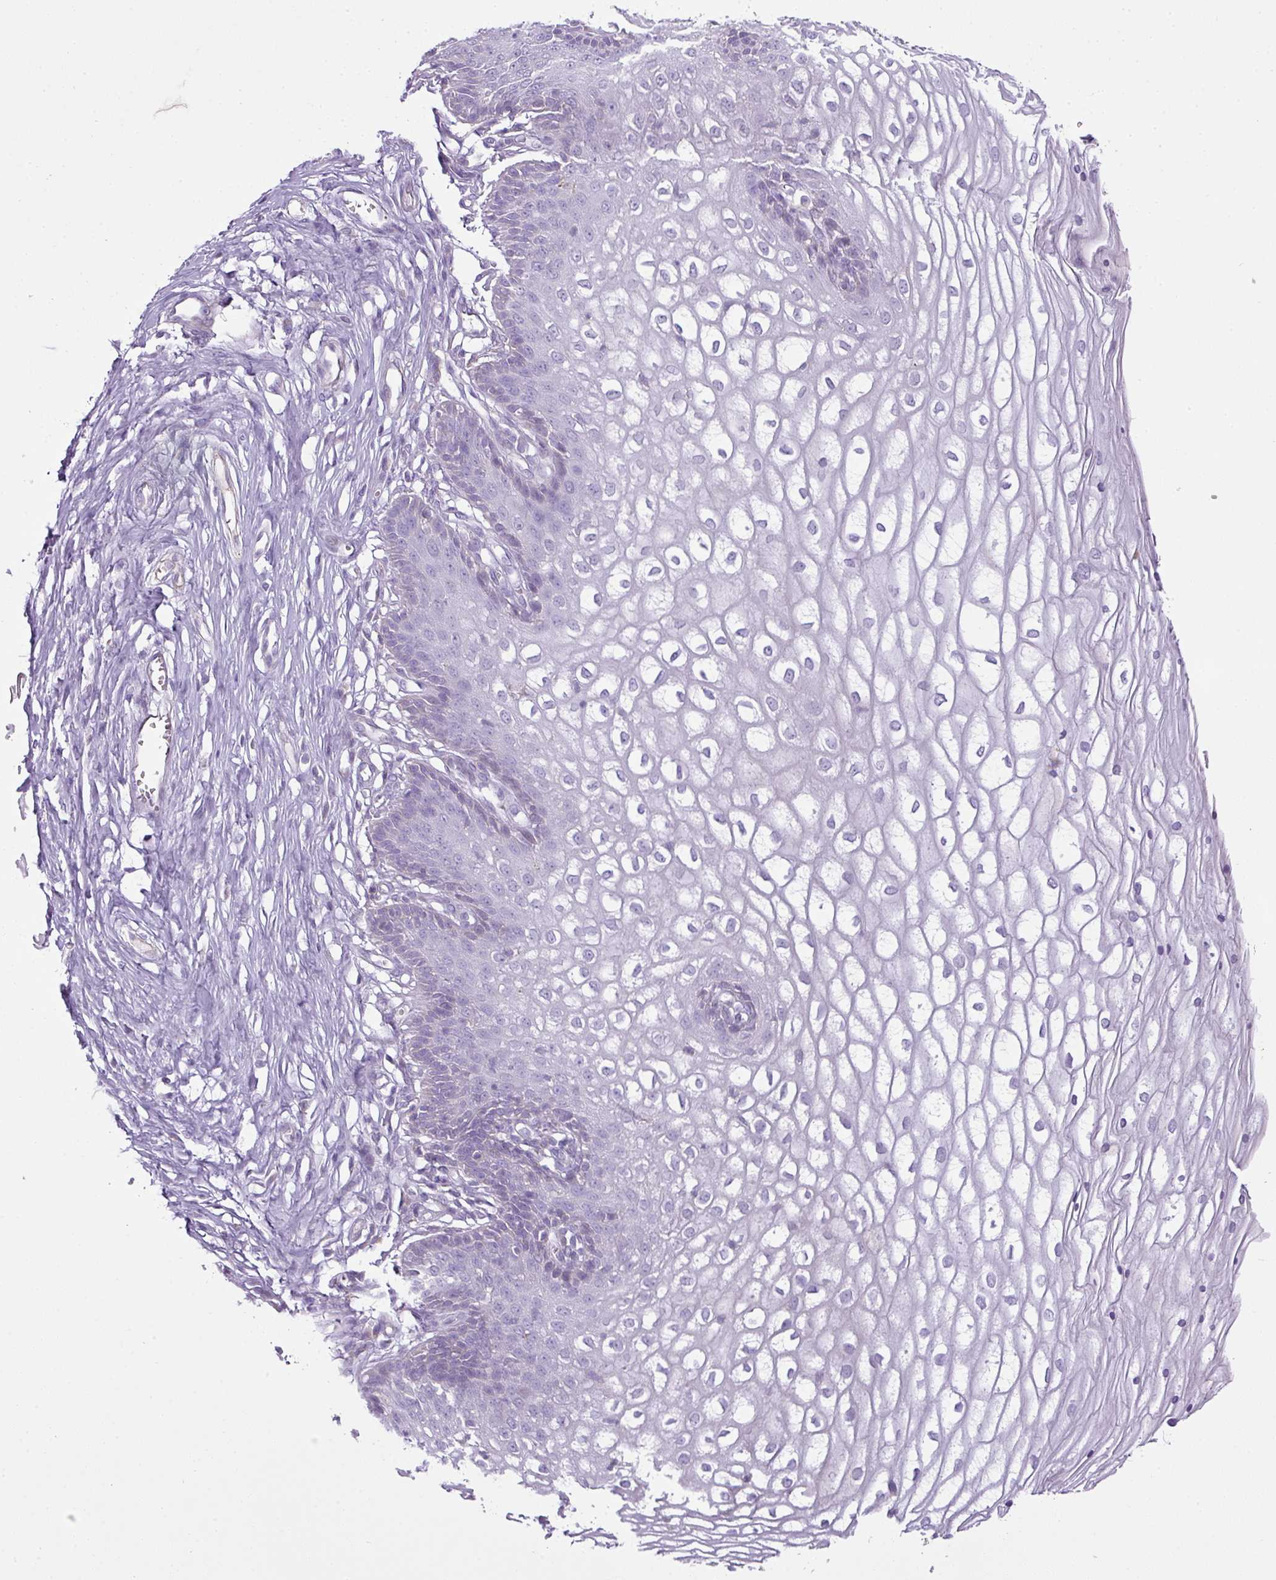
{"staining": {"intensity": "negative", "quantity": "none", "location": "none"}, "tissue": "cervix", "cell_type": "Glandular cells", "image_type": "normal", "snomed": [{"axis": "morphology", "description": "Normal tissue, NOS"}, {"axis": "morphology", "description": "Adenocarcinoma, NOS"}, {"axis": "topography", "description": "Cervix"}], "caption": "Glandular cells are negative for brown protein staining in benign cervix. Nuclei are stained in blue.", "gene": "HOXC13", "patient": {"sex": "female", "age": 29}}